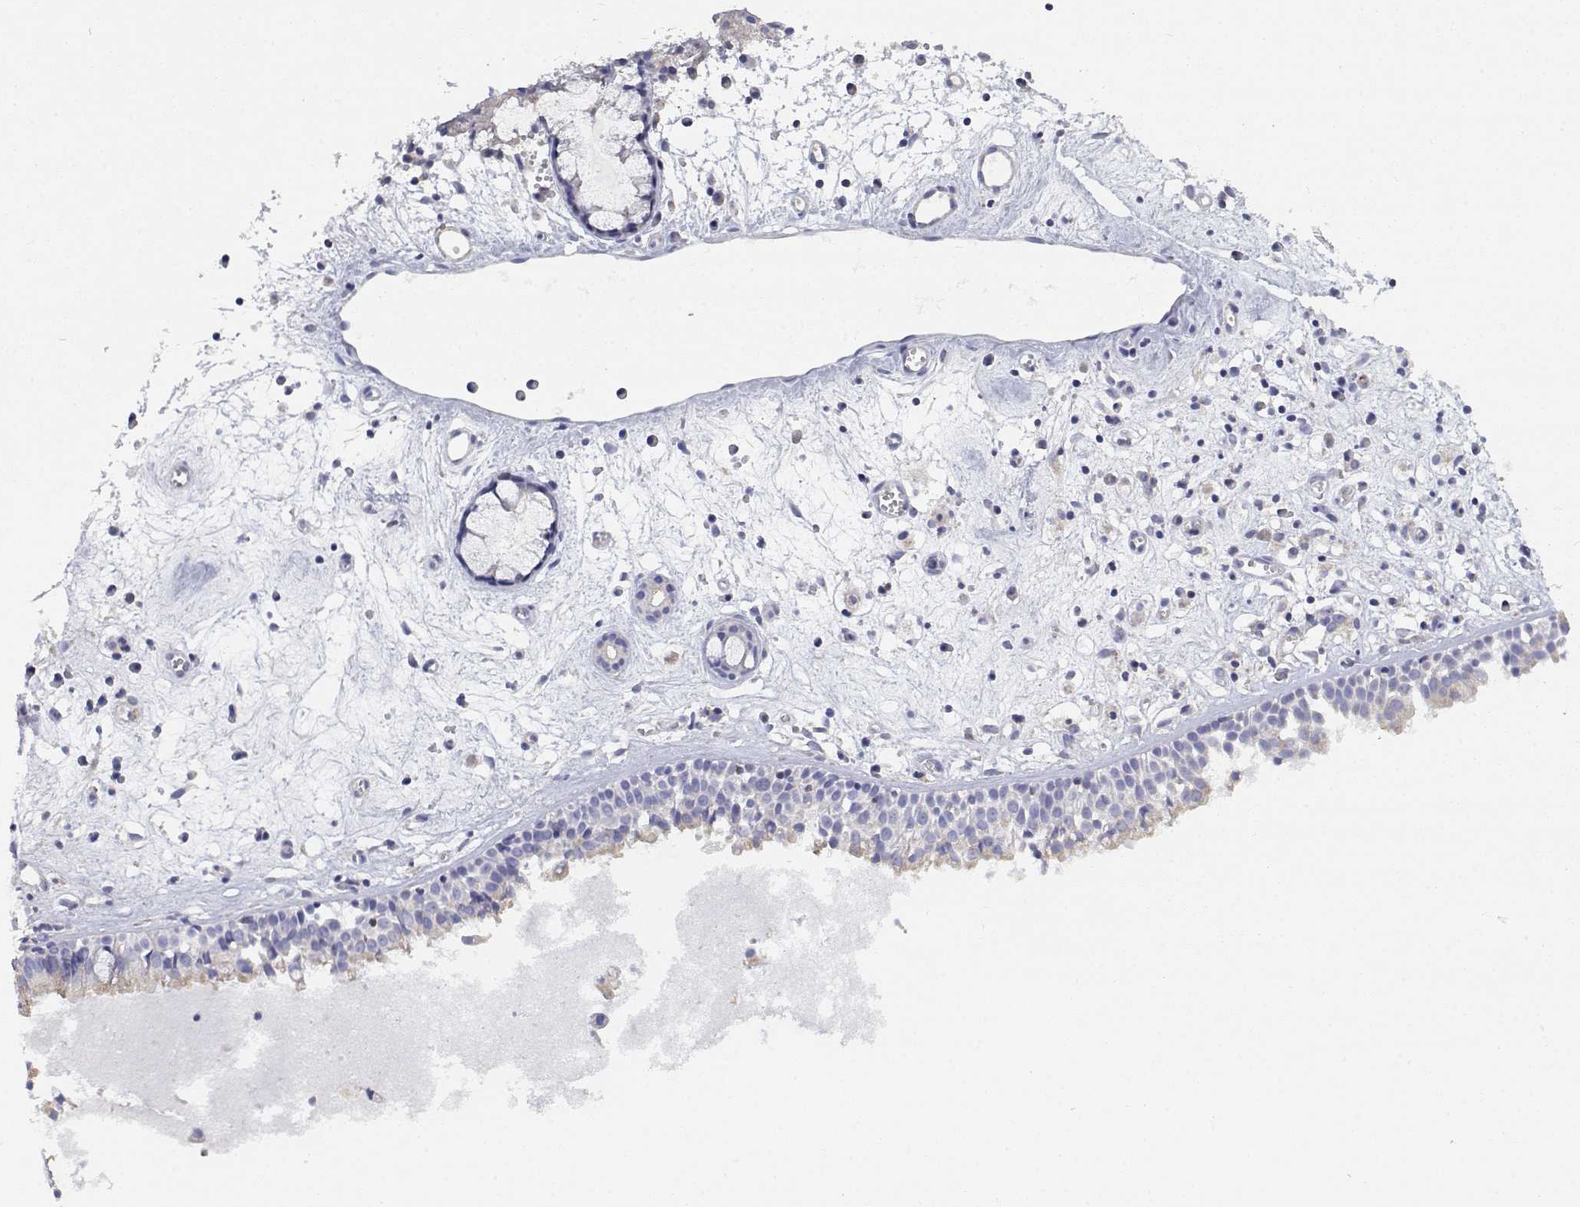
{"staining": {"intensity": "negative", "quantity": "none", "location": "none"}, "tissue": "nasopharynx", "cell_type": "Respiratory epithelial cells", "image_type": "normal", "snomed": [{"axis": "morphology", "description": "Normal tissue, NOS"}, {"axis": "topography", "description": "Nasopharynx"}], "caption": "DAB (3,3'-diaminobenzidine) immunohistochemical staining of benign nasopharynx displays no significant positivity in respiratory epithelial cells.", "gene": "ADA", "patient": {"sex": "male", "age": 61}}